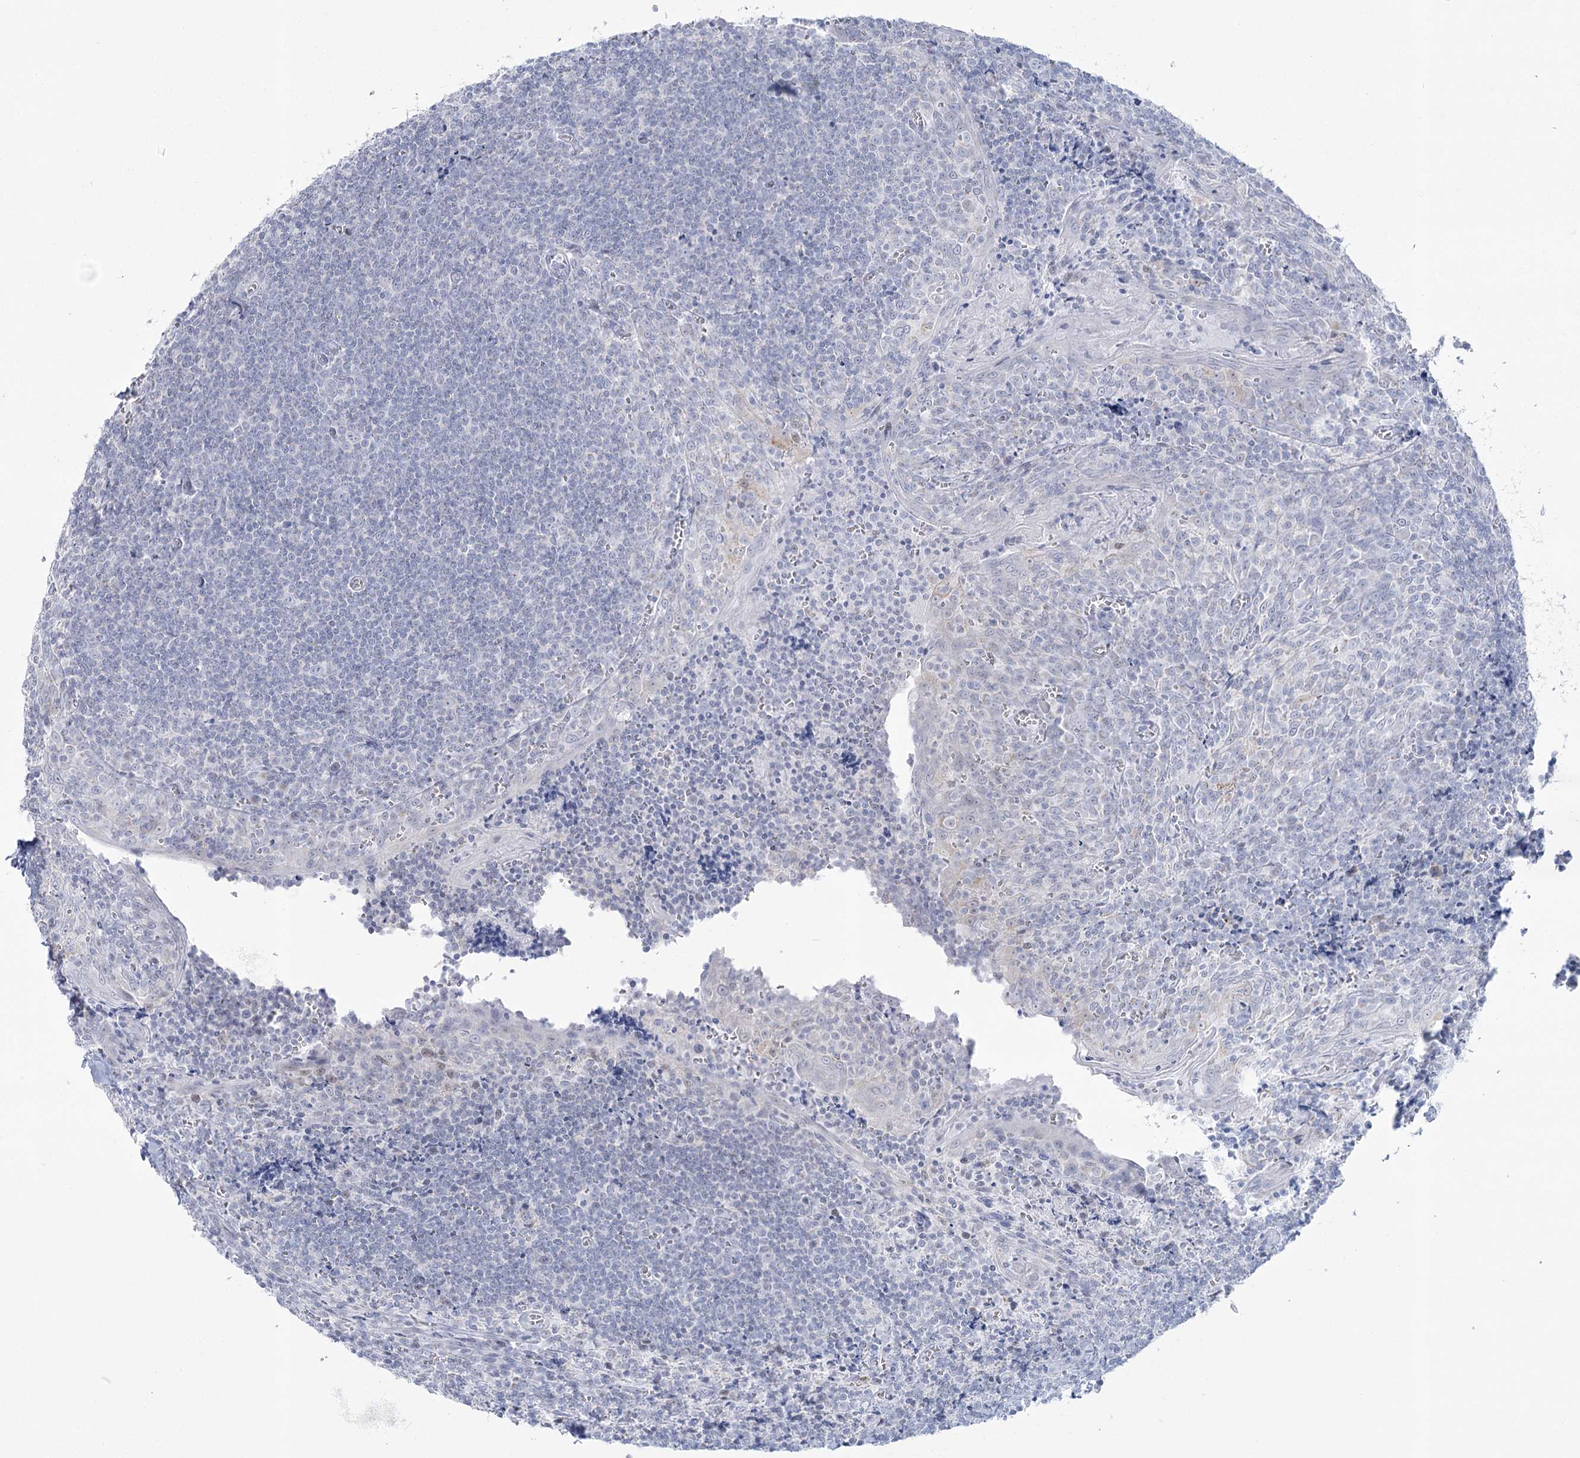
{"staining": {"intensity": "negative", "quantity": "none", "location": "none"}, "tissue": "tonsil", "cell_type": "Germinal center cells", "image_type": "normal", "snomed": [{"axis": "morphology", "description": "Normal tissue, NOS"}, {"axis": "topography", "description": "Tonsil"}], "caption": "High magnification brightfield microscopy of benign tonsil stained with DAB (3,3'-diaminobenzidine) (brown) and counterstained with hematoxylin (blue): germinal center cells show no significant expression.", "gene": "ZNF843", "patient": {"sex": "male", "age": 27}}